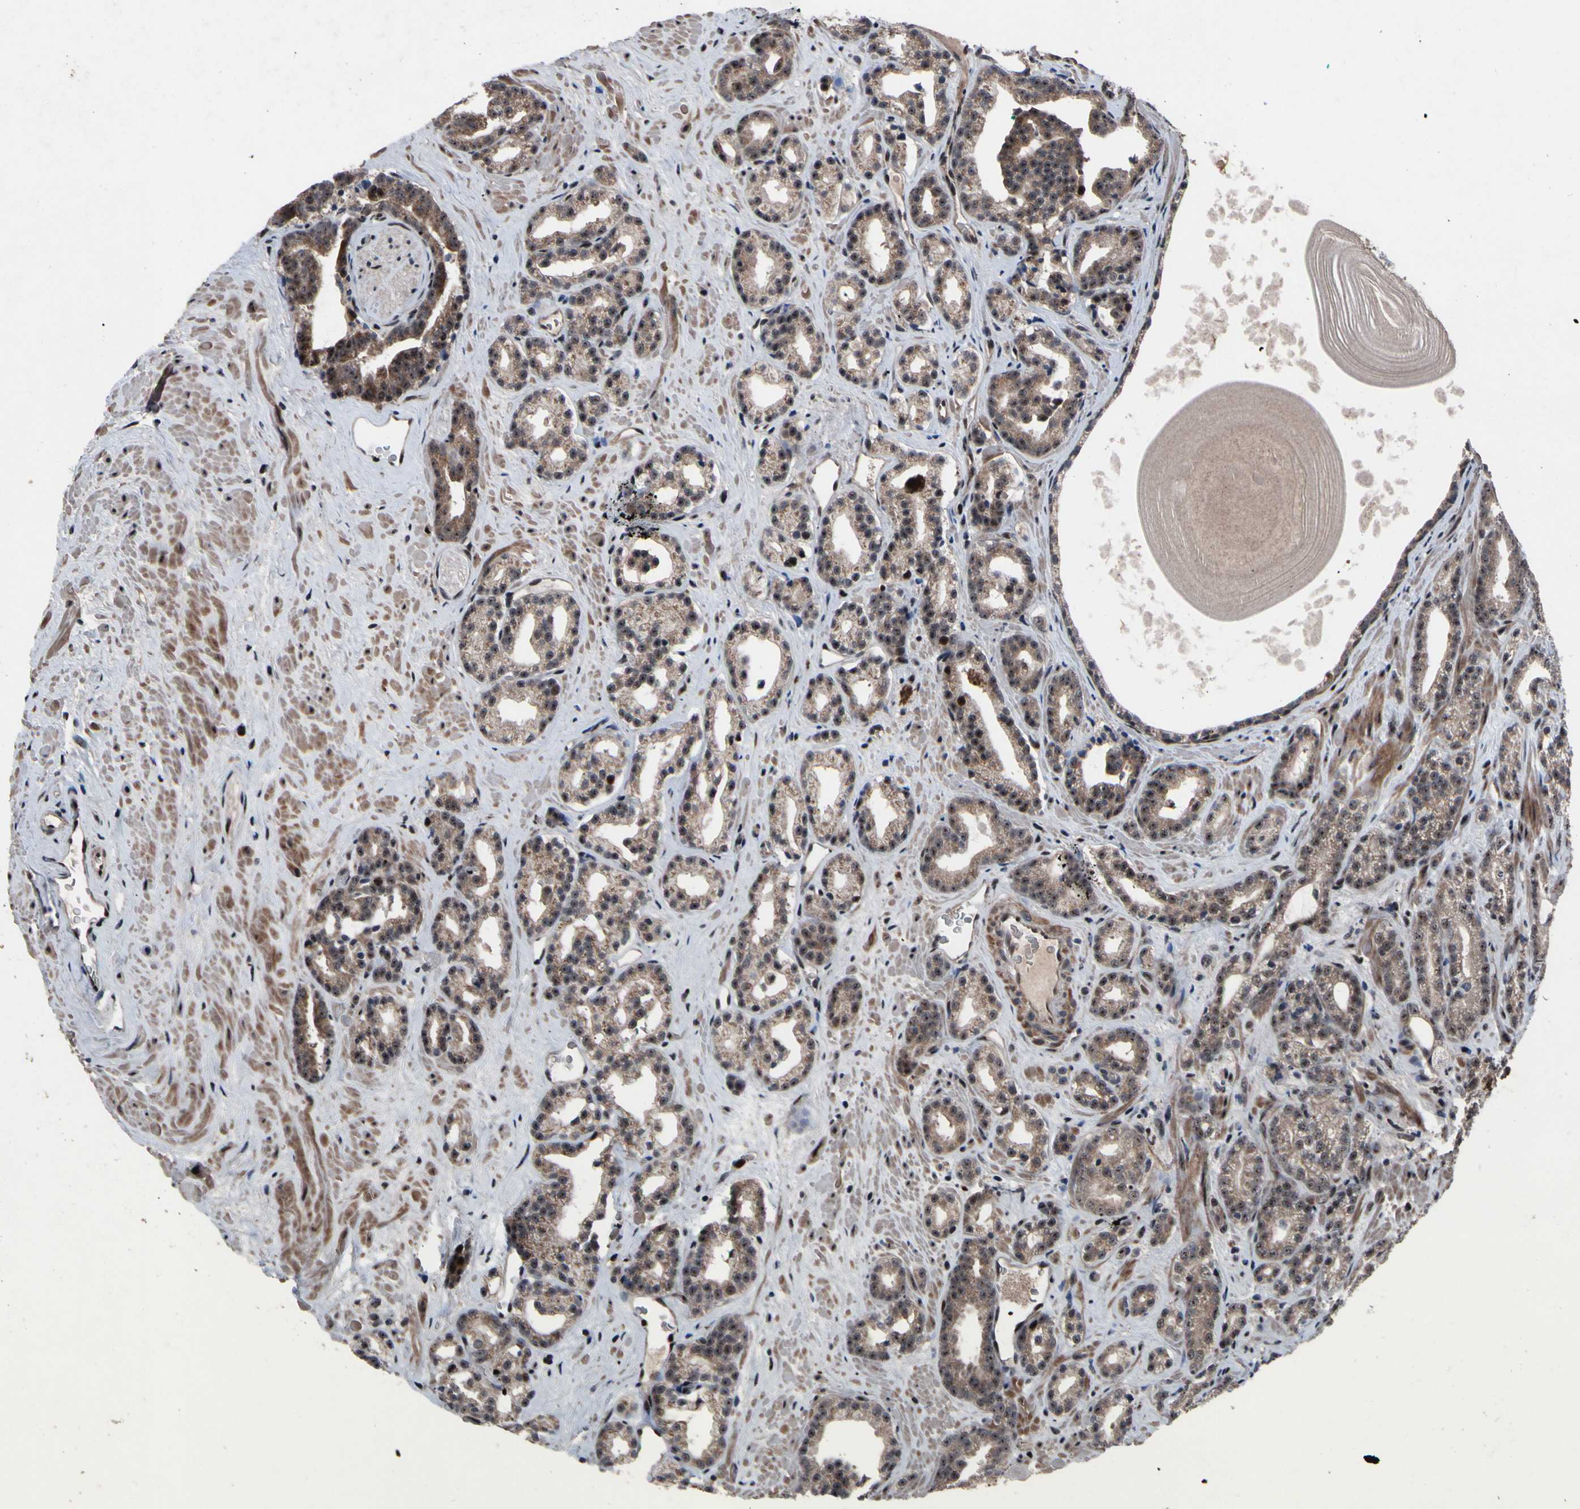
{"staining": {"intensity": "weak", "quantity": ">75%", "location": "cytoplasmic/membranous,nuclear"}, "tissue": "prostate cancer", "cell_type": "Tumor cells", "image_type": "cancer", "snomed": [{"axis": "morphology", "description": "Adenocarcinoma, Low grade"}, {"axis": "topography", "description": "Prostate"}], "caption": "DAB immunohistochemical staining of human prostate low-grade adenocarcinoma exhibits weak cytoplasmic/membranous and nuclear protein expression in about >75% of tumor cells.", "gene": "SOX7", "patient": {"sex": "male", "age": 63}}